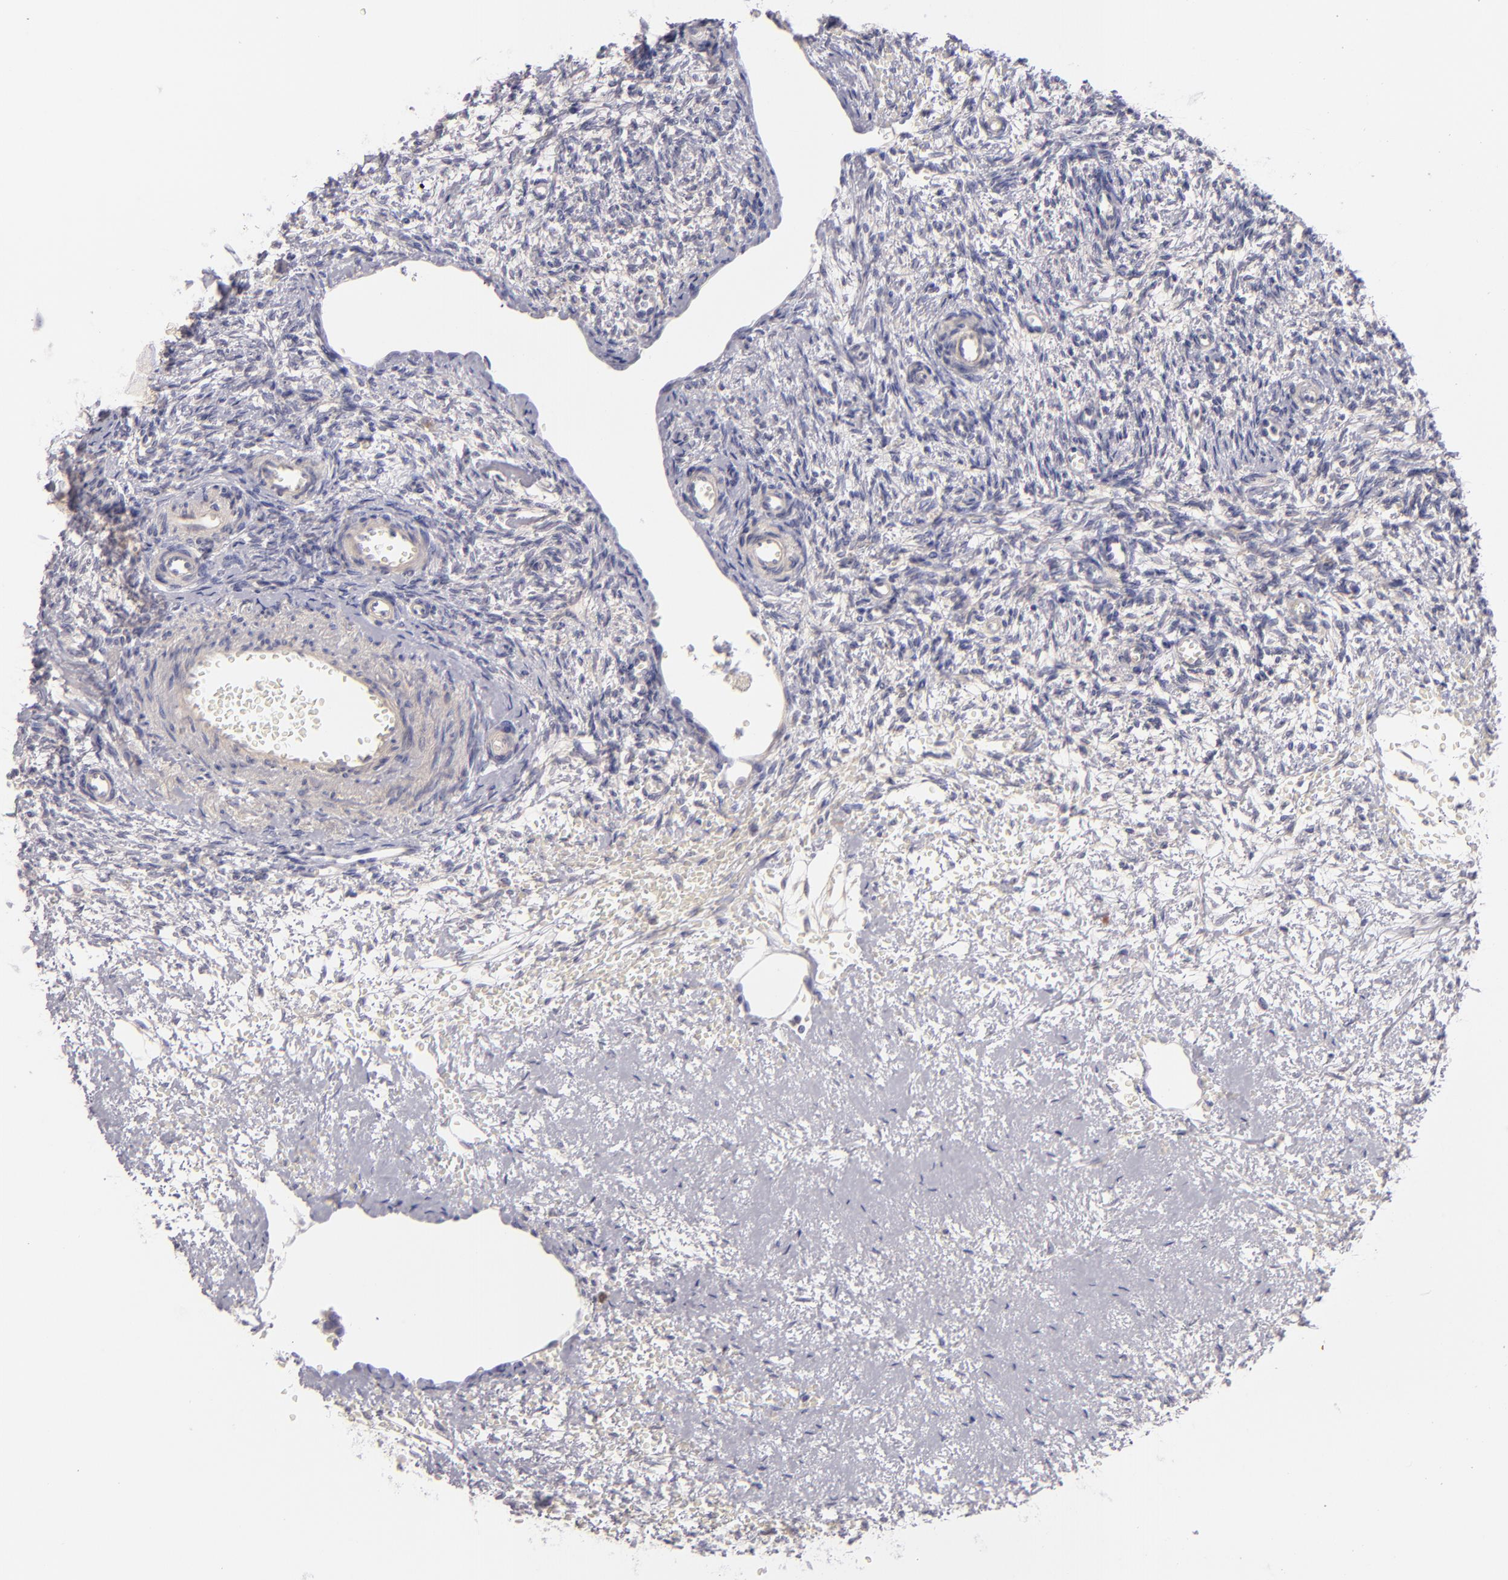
{"staining": {"intensity": "negative", "quantity": "none", "location": "none"}, "tissue": "ovary", "cell_type": "Follicle cells", "image_type": "normal", "snomed": [{"axis": "morphology", "description": "Normal tissue, NOS"}, {"axis": "topography", "description": "Ovary"}], "caption": "There is no significant staining in follicle cells of ovary. (Immunohistochemistry (ihc), brightfield microscopy, high magnification).", "gene": "CD83", "patient": {"sex": "female", "age": 39}}